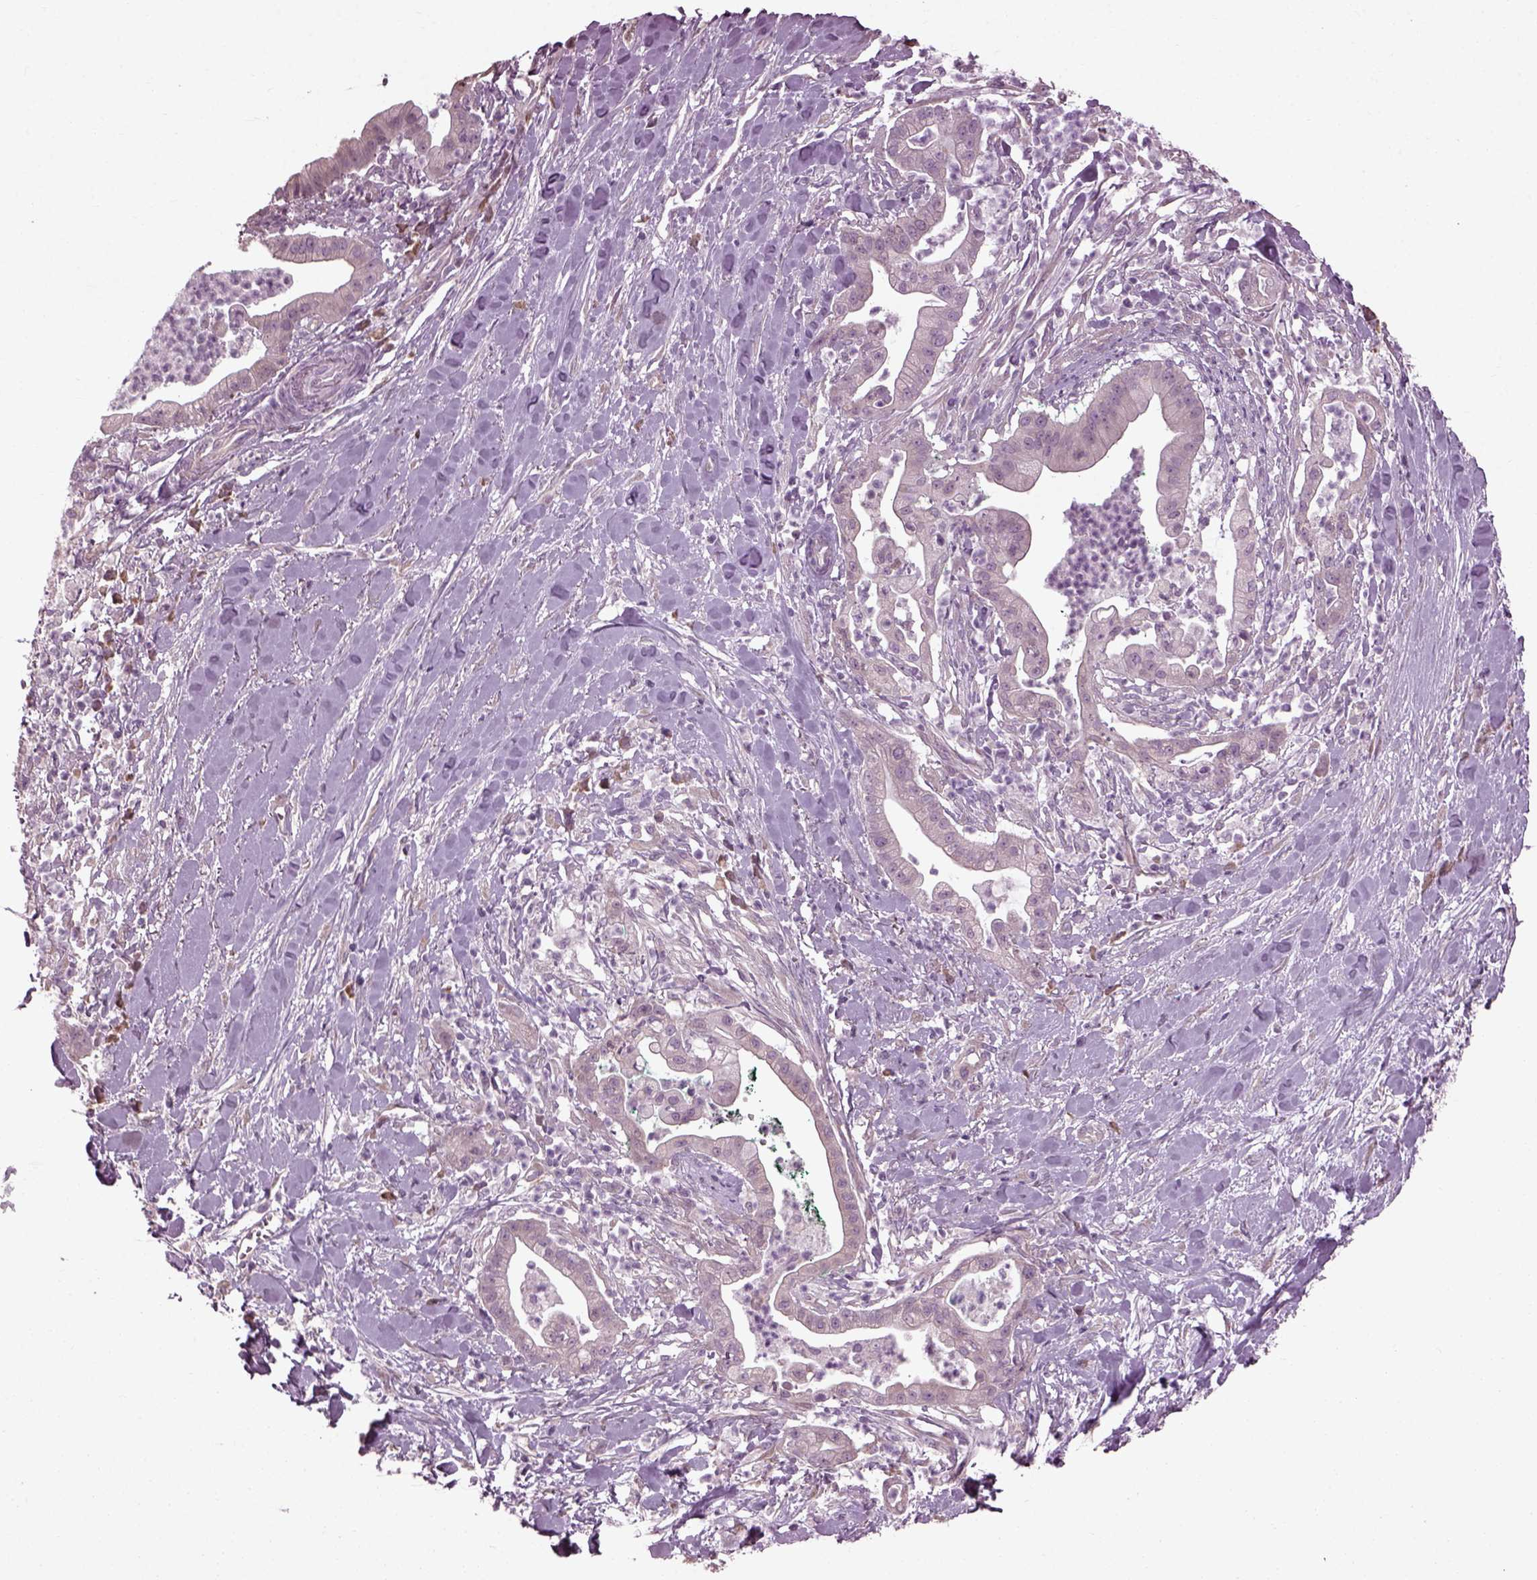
{"staining": {"intensity": "negative", "quantity": "none", "location": "none"}, "tissue": "pancreatic cancer", "cell_type": "Tumor cells", "image_type": "cancer", "snomed": [{"axis": "morphology", "description": "Normal tissue, NOS"}, {"axis": "morphology", "description": "Adenocarcinoma, NOS"}, {"axis": "topography", "description": "Lymph node"}, {"axis": "topography", "description": "Pancreas"}], "caption": "Tumor cells are negative for protein expression in human pancreatic cancer.", "gene": "CABP5", "patient": {"sex": "female", "age": 58}}